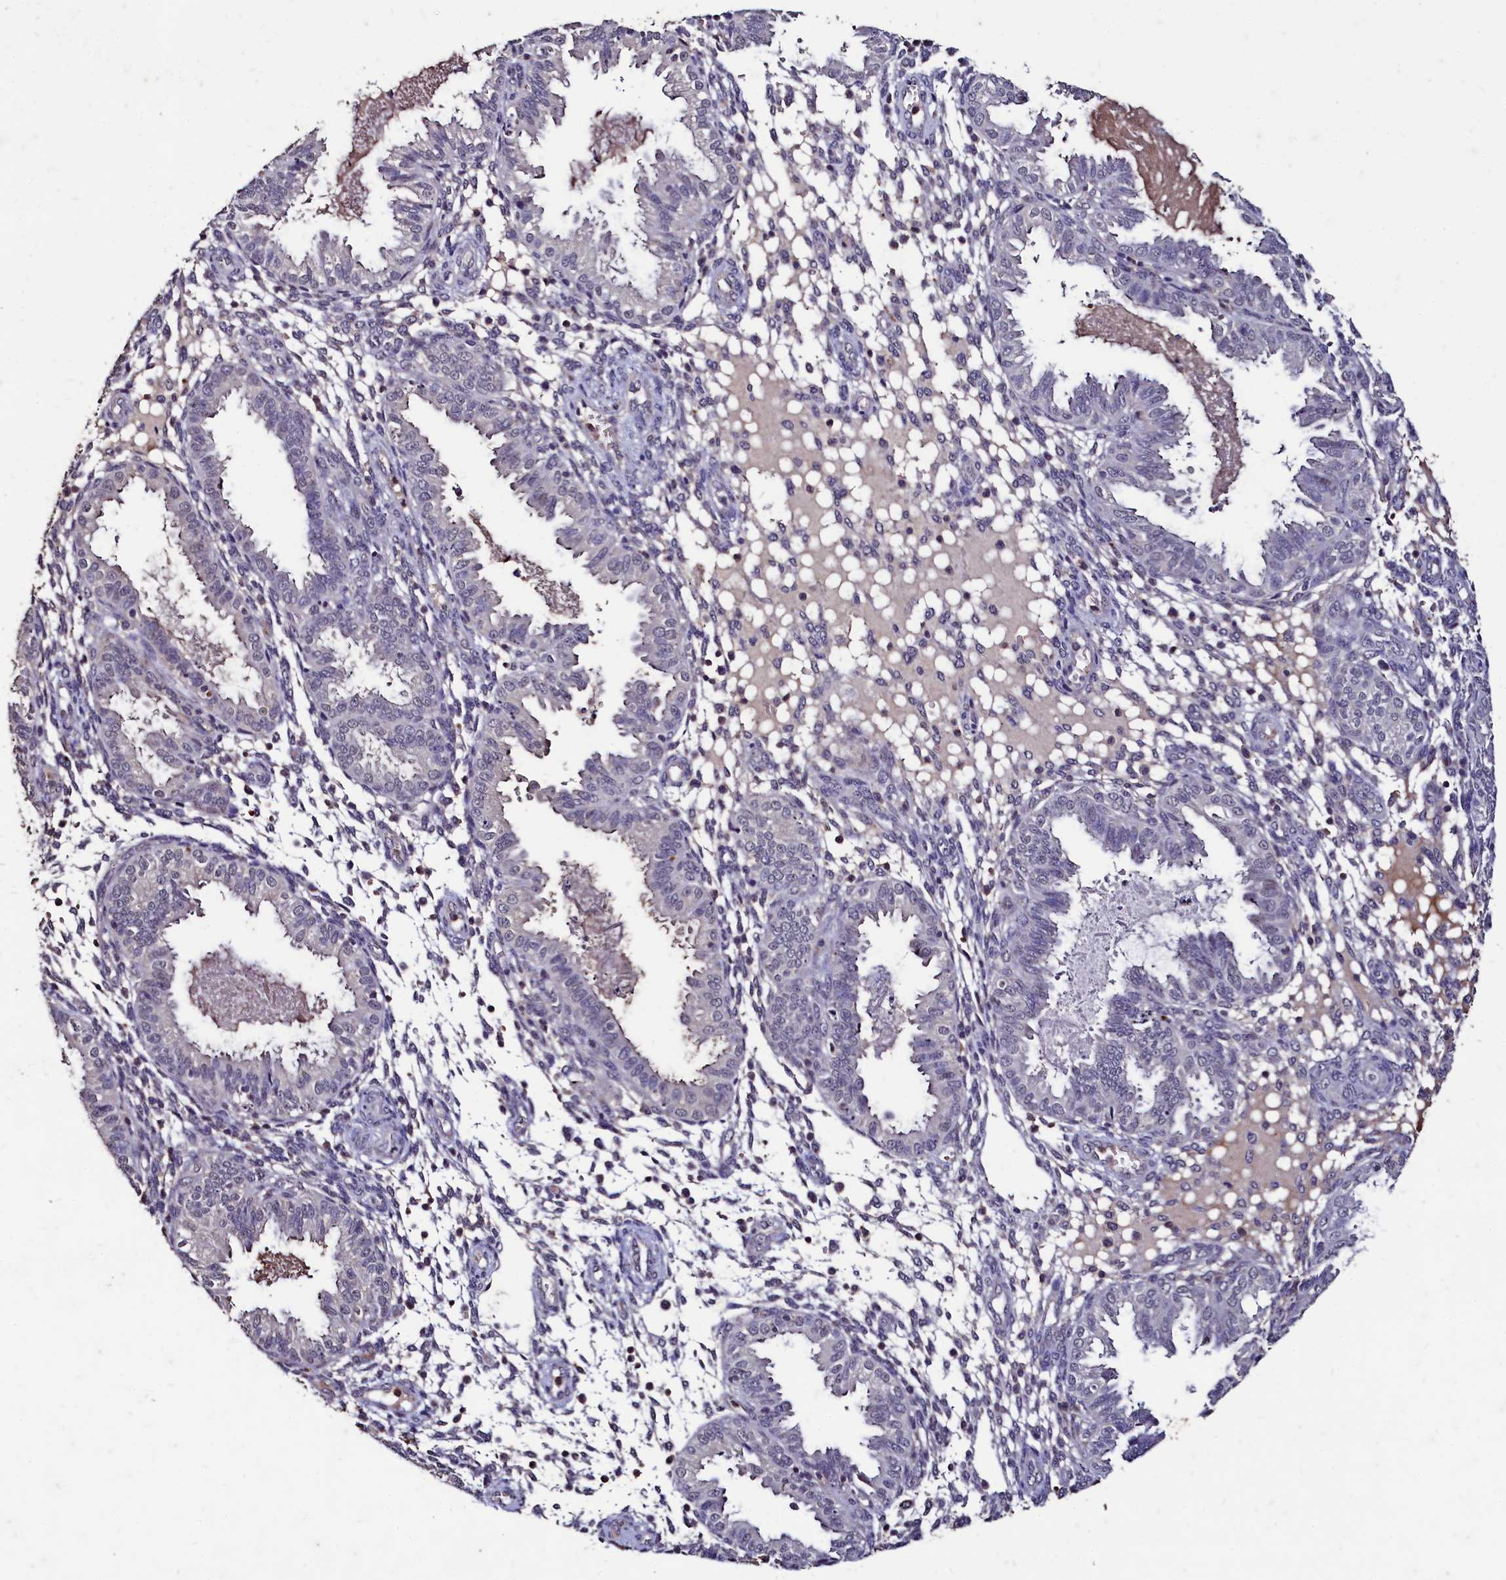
{"staining": {"intensity": "negative", "quantity": "none", "location": "none"}, "tissue": "endometrium", "cell_type": "Cells in endometrial stroma", "image_type": "normal", "snomed": [{"axis": "morphology", "description": "Normal tissue, NOS"}, {"axis": "topography", "description": "Endometrium"}], "caption": "Immunohistochemistry (IHC) image of unremarkable endometrium stained for a protein (brown), which shows no positivity in cells in endometrial stroma. (IHC, brightfield microscopy, high magnification).", "gene": "CSTPP1", "patient": {"sex": "female", "age": 33}}